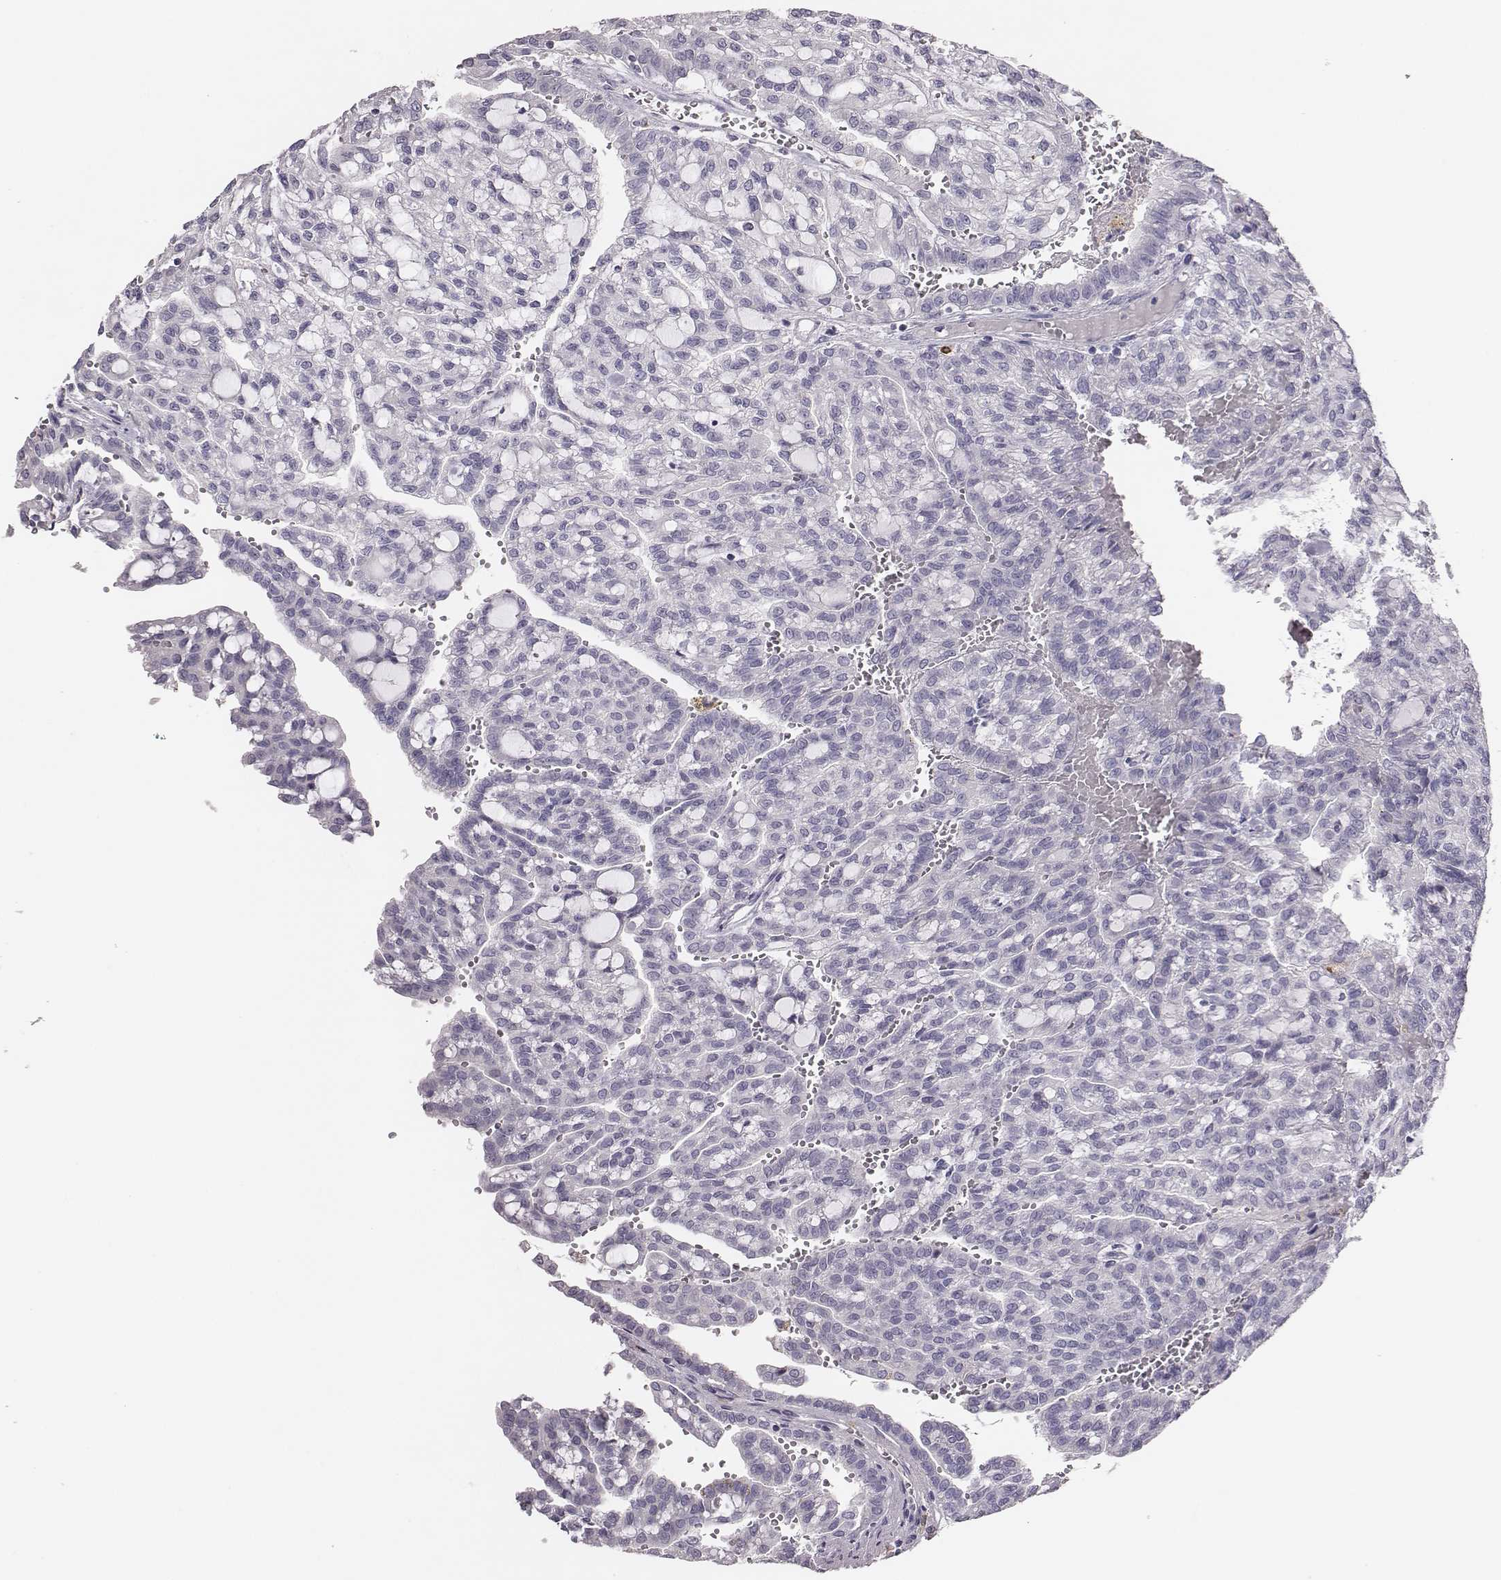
{"staining": {"intensity": "negative", "quantity": "none", "location": "none"}, "tissue": "renal cancer", "cell_type": "Tumor cells", "image_type": "cancer", "snomed": [{"axis": "morphology", "description": "Adenocarcinoma, NOS"}, {"axis": "topography", "description": "Kidney"}], "caption": "IHC histopathology image of neoplastic tissue: human renal cancer stained with DAB (3,3'-diaminobenzidine) displays no significant protein expression in tumor cells.", "gene": "P2RY10", "patient": {"sex": "male", "age": 63}}